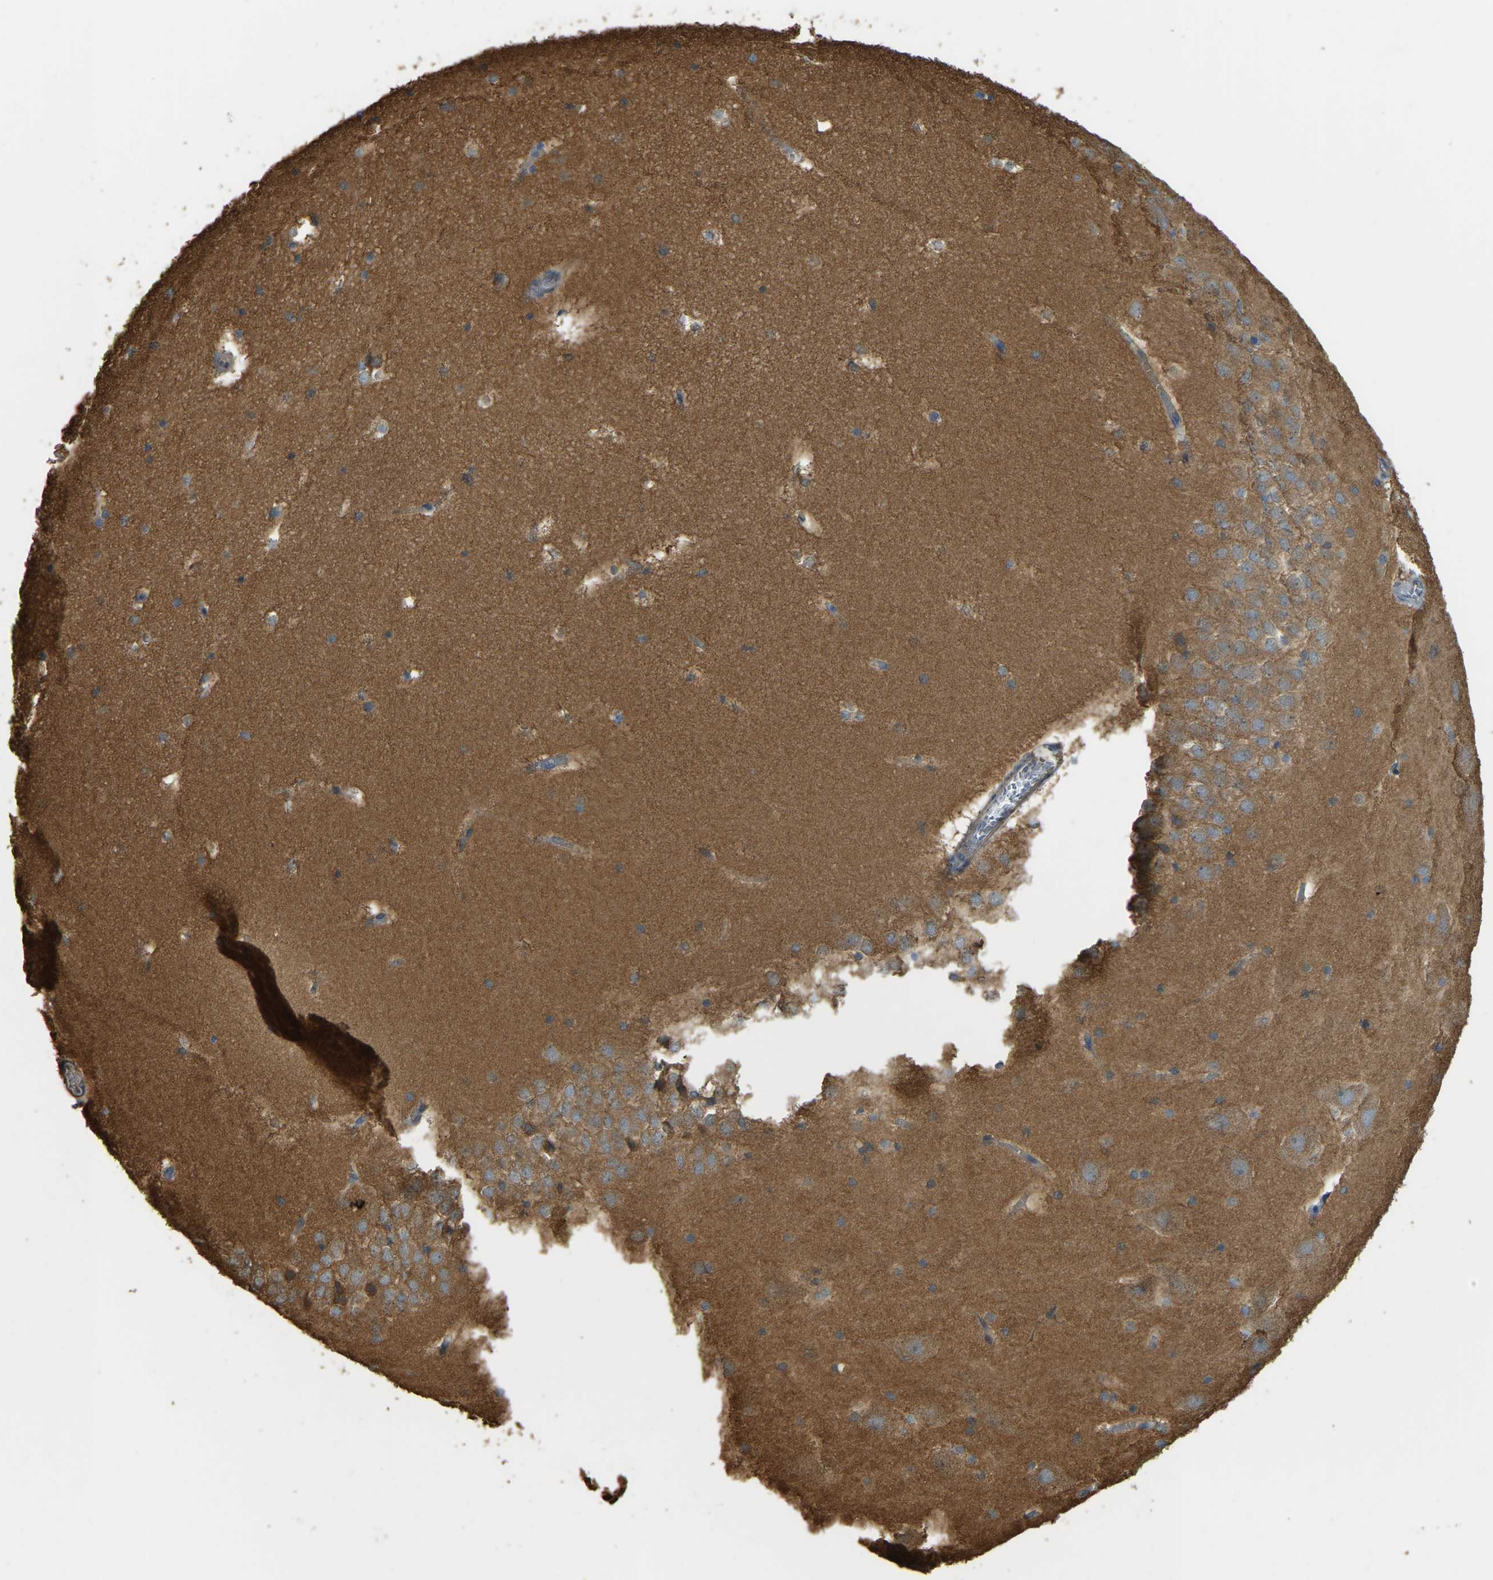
{"staining": {"intensity": "moderate", "quantity": ">75%", "location": "cytoplasmic/membranous"}, "tissue": "hippocampus", "cell_type": "Glial cells", "image_type": "normal", "snomed": [{"axis": "morphology", "description": "Normal tissue, NOS"}, {"axis": "topography", "description": "Hippocampus"}], "caption": "Immunohistochemistry image of unremarkable hippocampus: human hippocampus stained using immunohistochemistry reveals medium levels of moderate protein expression localized specifically in the cytoplasmic/membranous of glial cells, appearing as a cytoplasmic/membranous brown color.", "gene": "GNG2", "patient": {"sex": "male", "age": 45}}